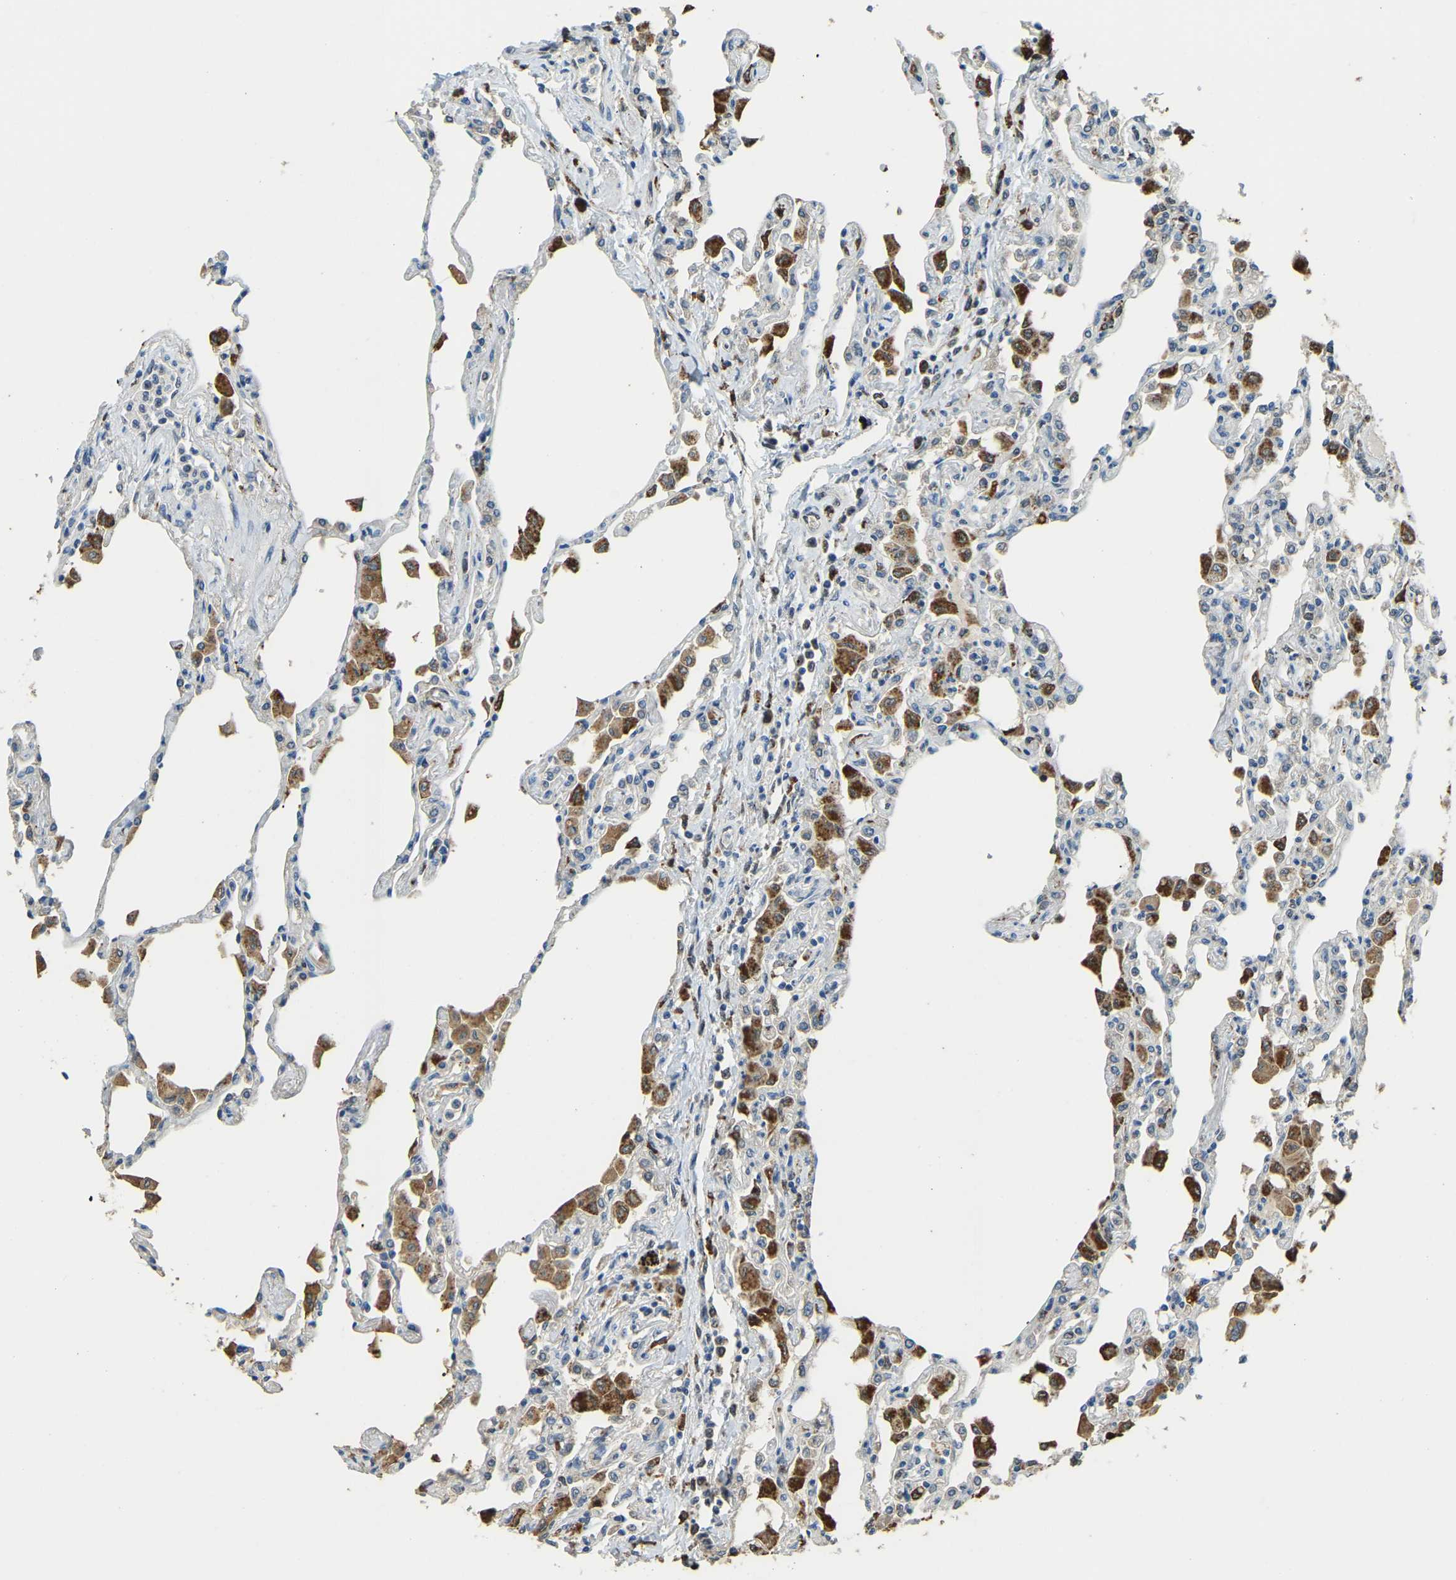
{"staining": {"intensity": "negative", "quantity": "none", "location": "none"}, "tissue": "lung", "cell_type": "Alveolar cells", "image_type": "normal", "snomed": [{"axis": "morphology", "description": "Normal tissue, NOS"}, {"axis": "topography", "description": "Bronchus"}, {"axis": "topography", "description": "Lung"}], "caption": "DAB (3,3'-diaminobenzidine) immunohistochemical staining of benign lung displays no significant staining in alveolar cells.", "gene": "NANS", "patient": {"sex": "female", "age": 49}}